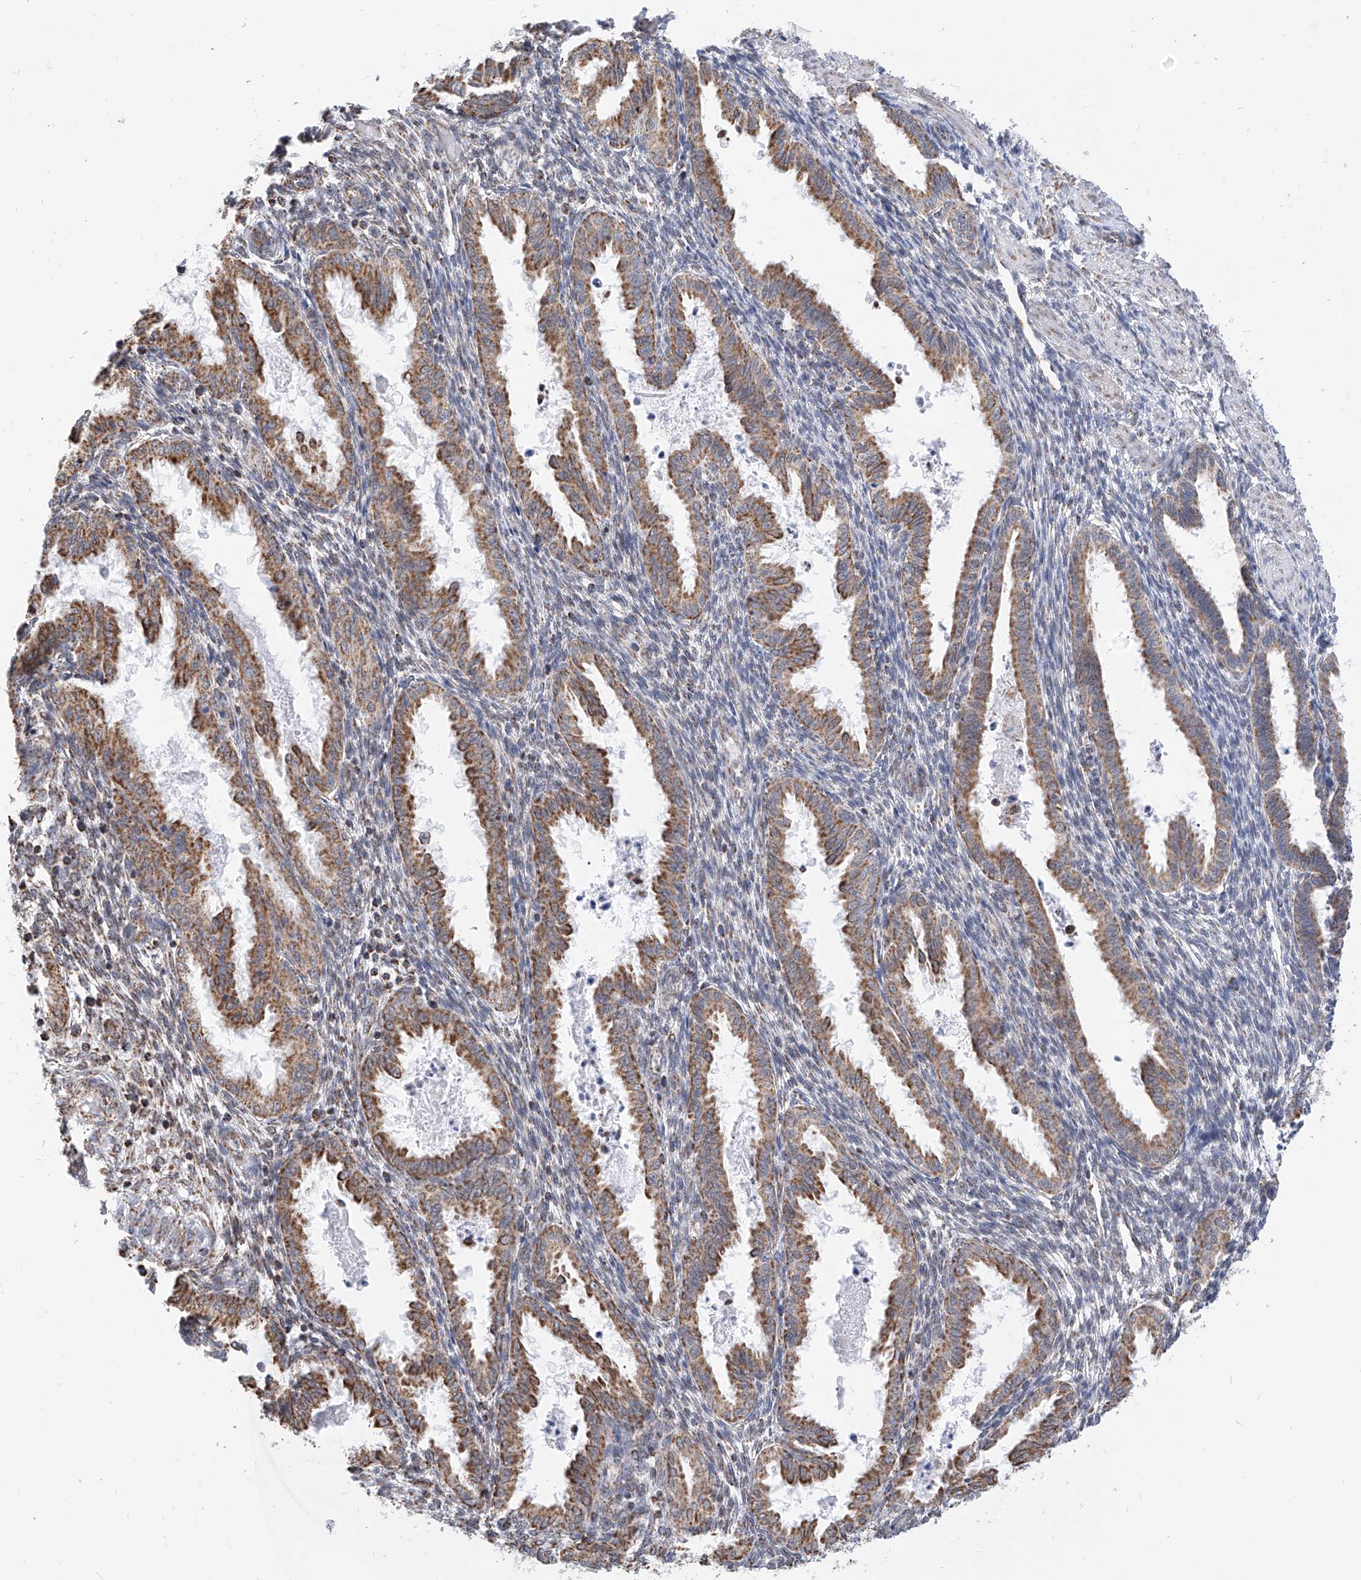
{"staining": {"intensity": "moderate", "quantity": "25%-75%", "location": "cytoplasmic/membranous"}, "tissue": "endometrium", "cell_type": "Cells in endometrial stroma", "image_type": "normal", "snomed": [{"axis": "morphology", "description": "Normal tissue, NOS"}, {"axis": "topography", "description": "Endometrium"}], "caption": "Protein expression analysis of unremarkable human endometrium reveals moderate cytoplasmic/membranous expression in approximately 25%-75% of cells in endometrial stroma. (Brightfield microscopy of DAB IHC at high magnification).", "gene": "NALCN", "patient": {"sex": "female", "age": 33}}